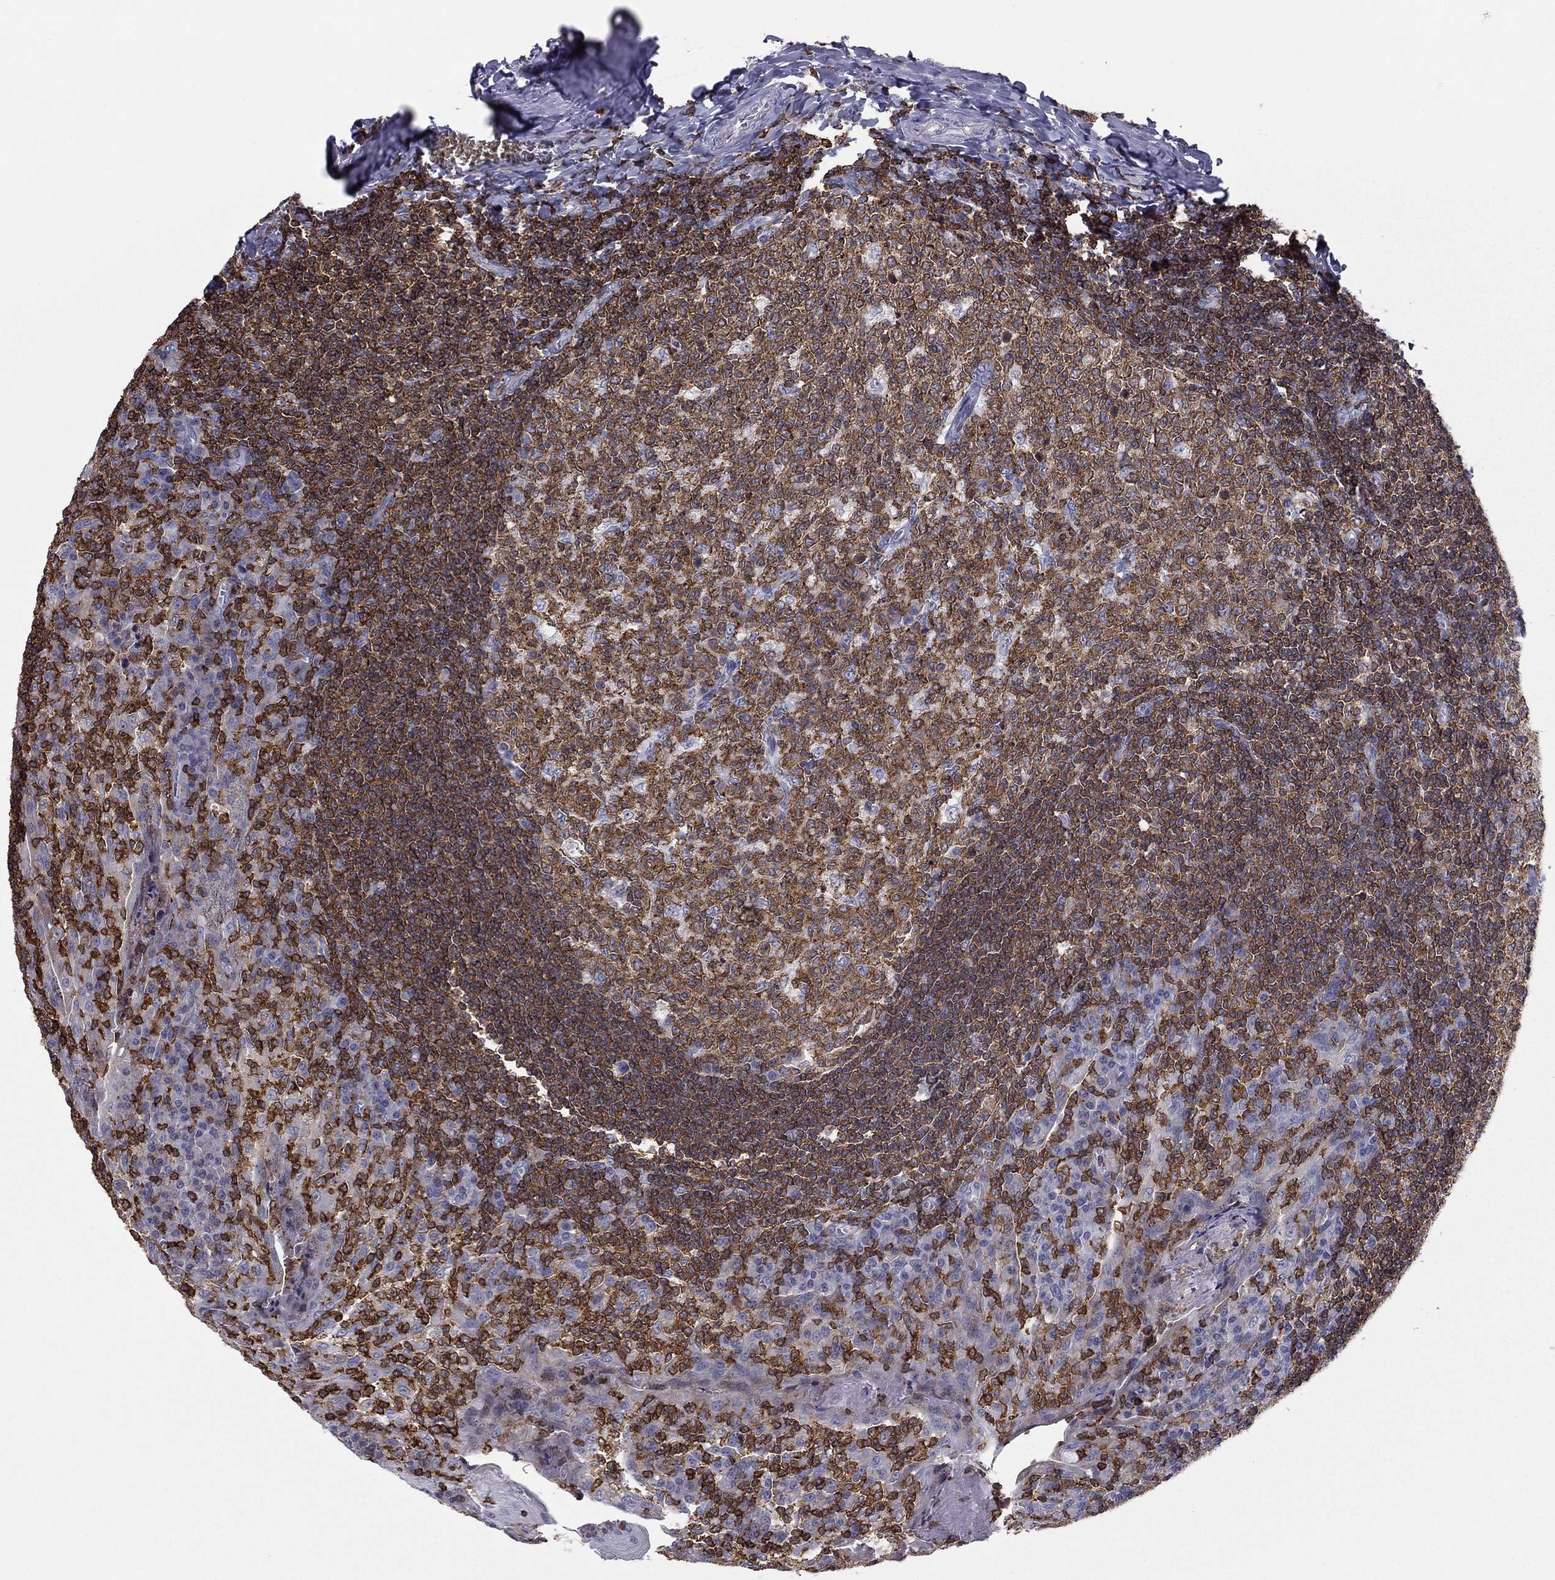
{"staining": {"intensity": "moderate", "quantity": ">75%", "location": "cytoplasmic/membranous"}, "tissue": "tonsil", "cell_type": "Germinal center cells", "image_type": "normal", "snomed": [{"axis": "morphology", "description": "Normal tissue, NOS"}, {"axis": "topography", "description": "Tonsil"}], "caption": "Tonsil stained for a protein exhibits moderate cytoplasmic/membranous positivity in germinal center cells. (Stains: DAB in brown, nuclei in blue, Microscopy: brightfield microscopy at high magnification).", "gene": "ARHGAP27", "patient": {"sex": "female", "age": 13}}